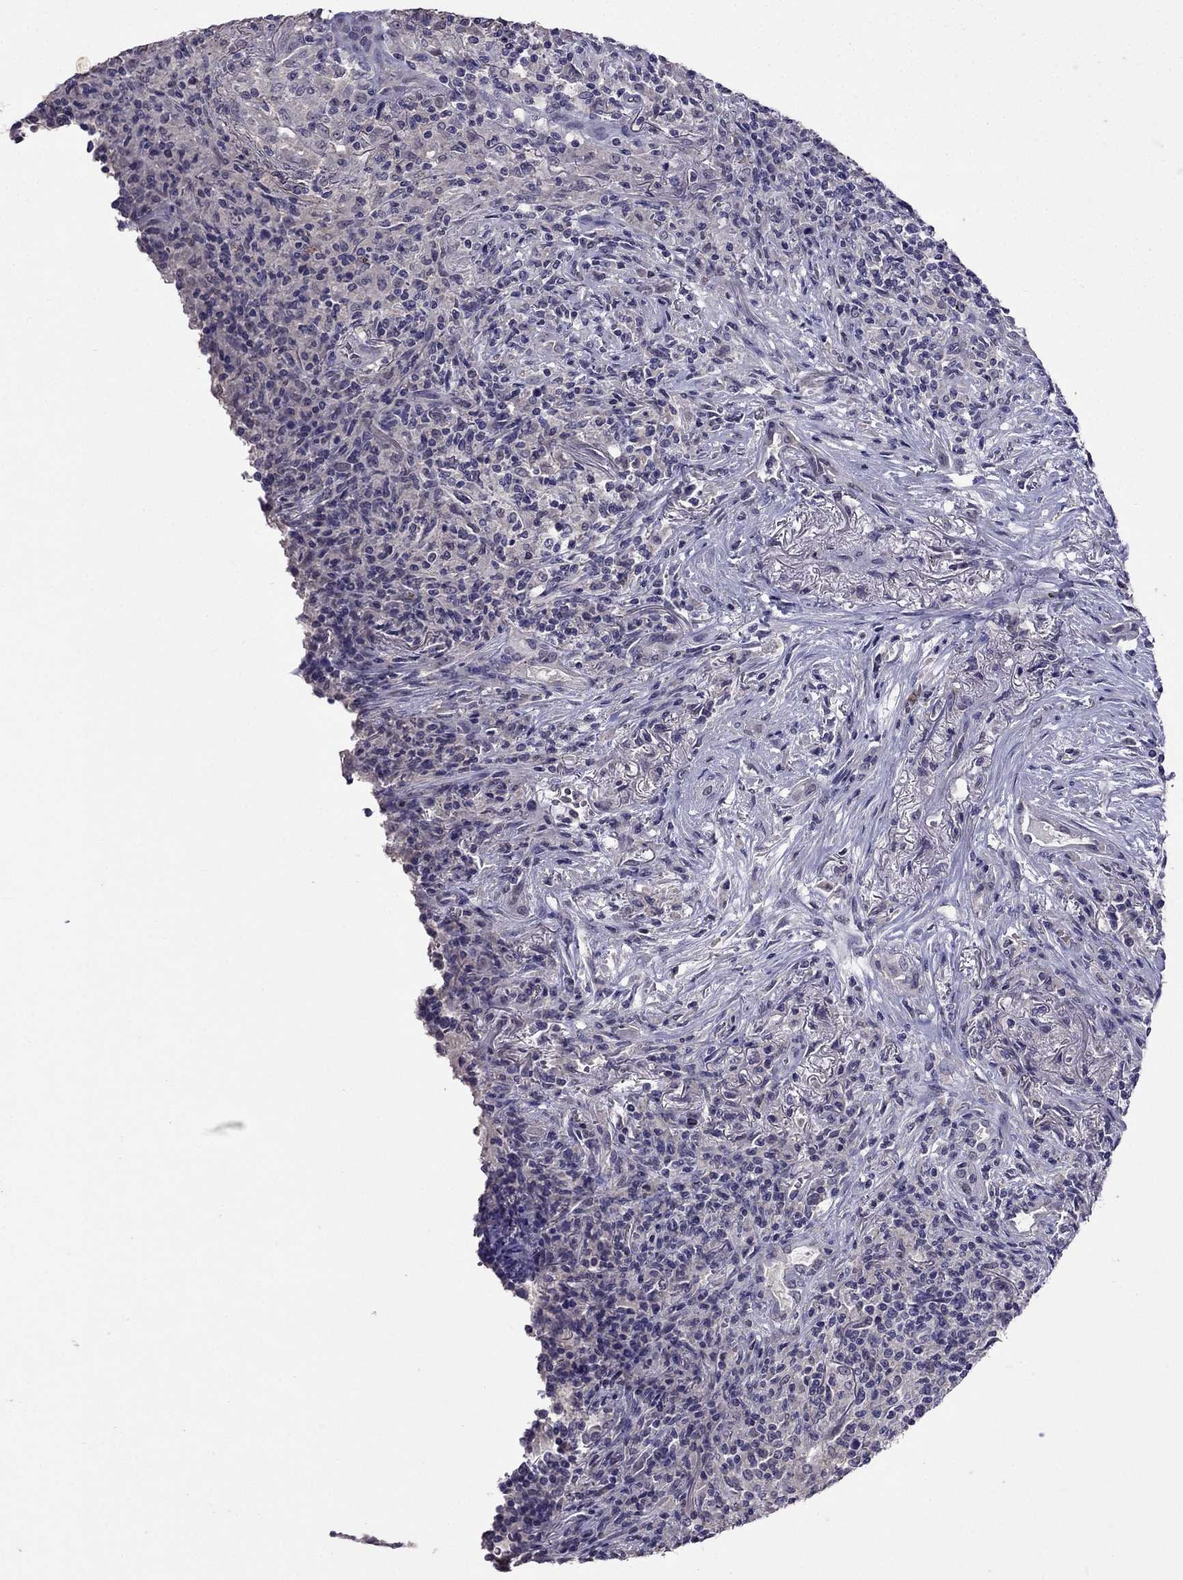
{"staining": {"intensity": "negative", "quantity": "none", "location": "none"}, "tissue": "lymphoma", "cell_type": "Tumor cells", "image_type": "cancer", "snomed": [{"axis": "morphology", "description": "Malignant lymphoma, non-Hodgkin's type, High grade"}, {"axis": "topography", "description": "Lung"}], "caption": "Tumor cells are negative for brown protein staining in lymphoma. (DAB (3,3'-diaminobenzidine) immunohistochemistry visualized using brightfield microscopy, high magnification).", "gene": "AQP9", "patient": {"sex": "male", "age": 79}}